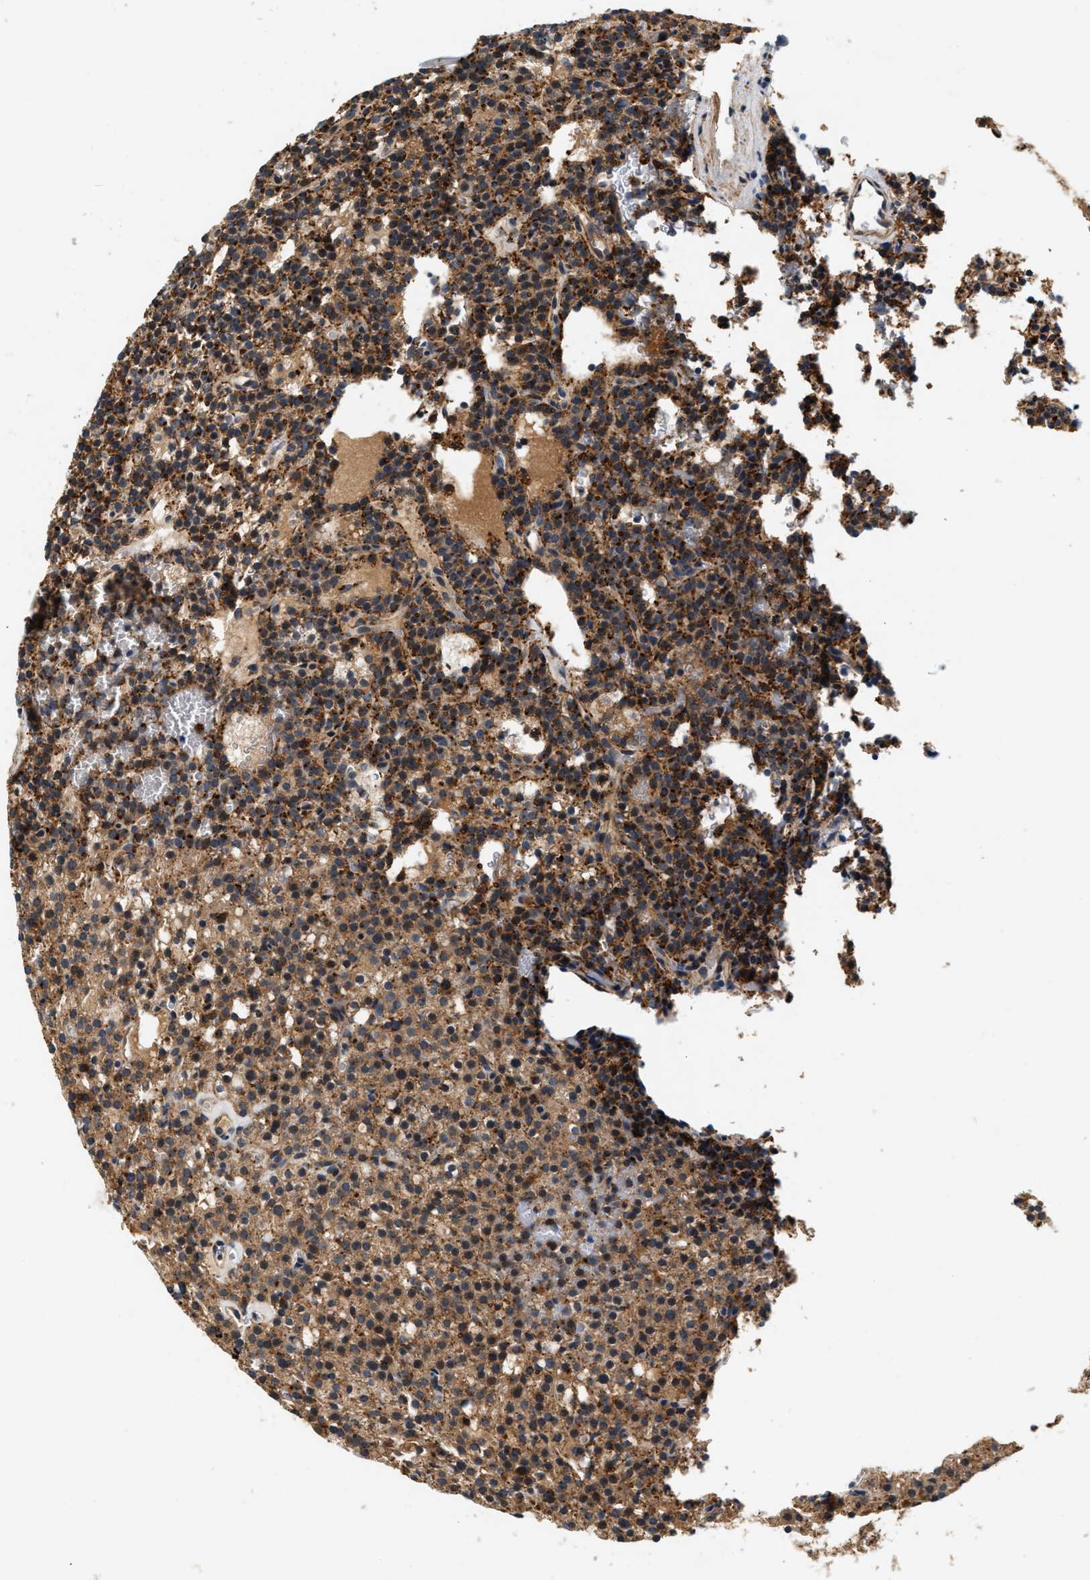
{"staining": {"intensity": "strong", "quantity": ">75%", "location": "cytoplasmic/membranous"}, "tissue": "parathyroid gland", "cell_type": "Glandular cells", "image_type": "normal", "snomed": [{"axis": "morphology", "description": "Normal tissue, NOS"}, {"axis": "morphology", "description": "Adenoma, NOS"}, {"axis": "topography", "description": "Parathyroid gland"}], "caption": "DAB immunohistochemical staining of normal parathyroid gland exhibits strong cytoplasmic/membranous protein expression in approximately >75% of glandular cells.", "gene": "DUSP10", "patient": {"sex": "female", "age": 74}}